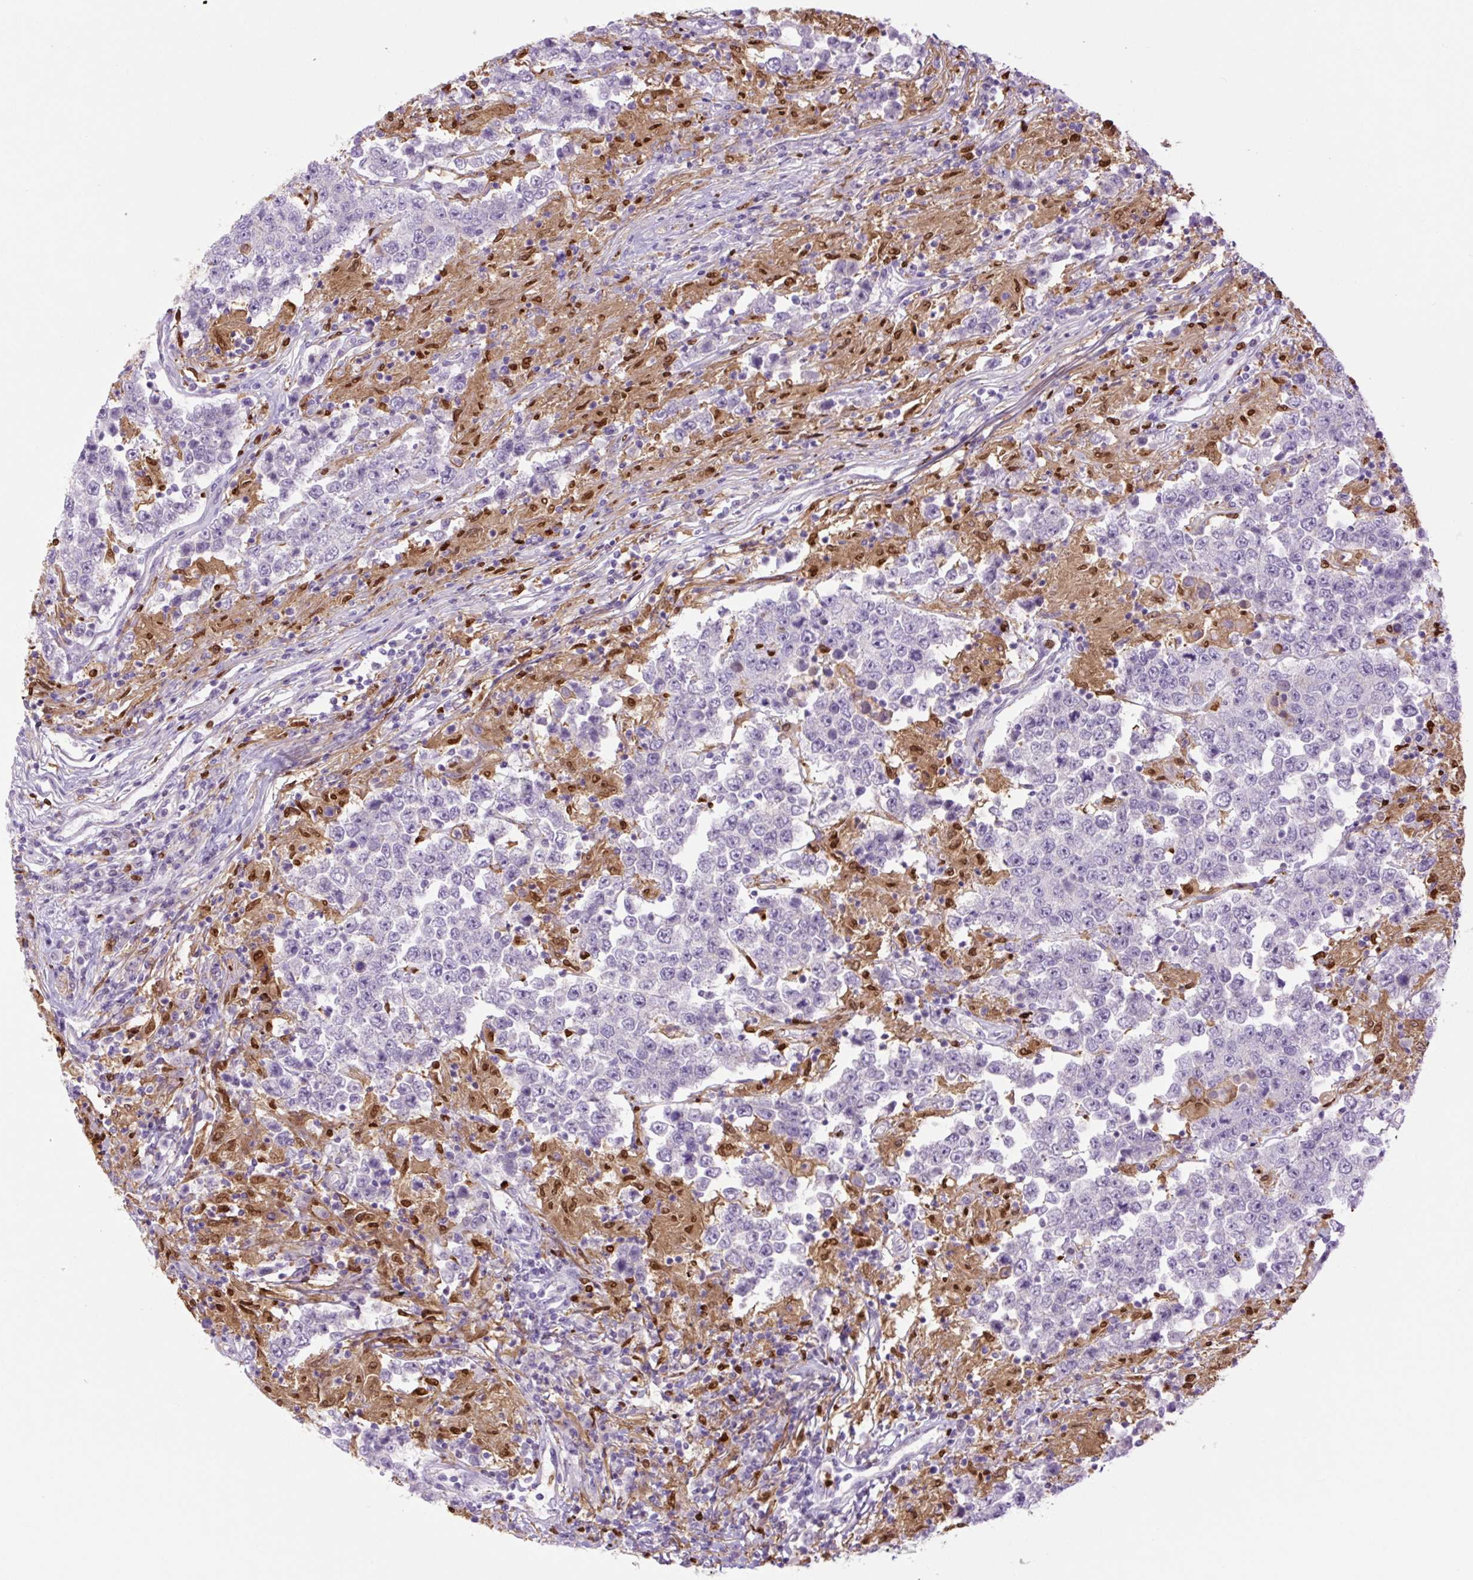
{"staining": {"intensity": "negative", "quantity": "none", "location": "none"}, "tissue": "testis cancer", "cell_type": "Tumor cells", "image_type": "cancer", "snomed": [{"axis": "morphology", "description": "Normal tissue, NOS"}, {"axis": "morphology", "description": "Urothelial carcinoma, High grade"}, {"axis": "morphology", "description": "Seminoma, NOS"}, {"axis": "morphology", "description": "Carcinoma, Embryonal, NOS"}, {"axis": "topography", "description": "Urinary bladder"}, {"axis": "topography", "description": "Testis"}], "caption": "High power microscopy image of an immunohistochemistry (IHC) image of testis cancer, revealing no significant expression in tumor cells.", "gene": "SPI1", "patient": {"sex": "male", "age": 41}}